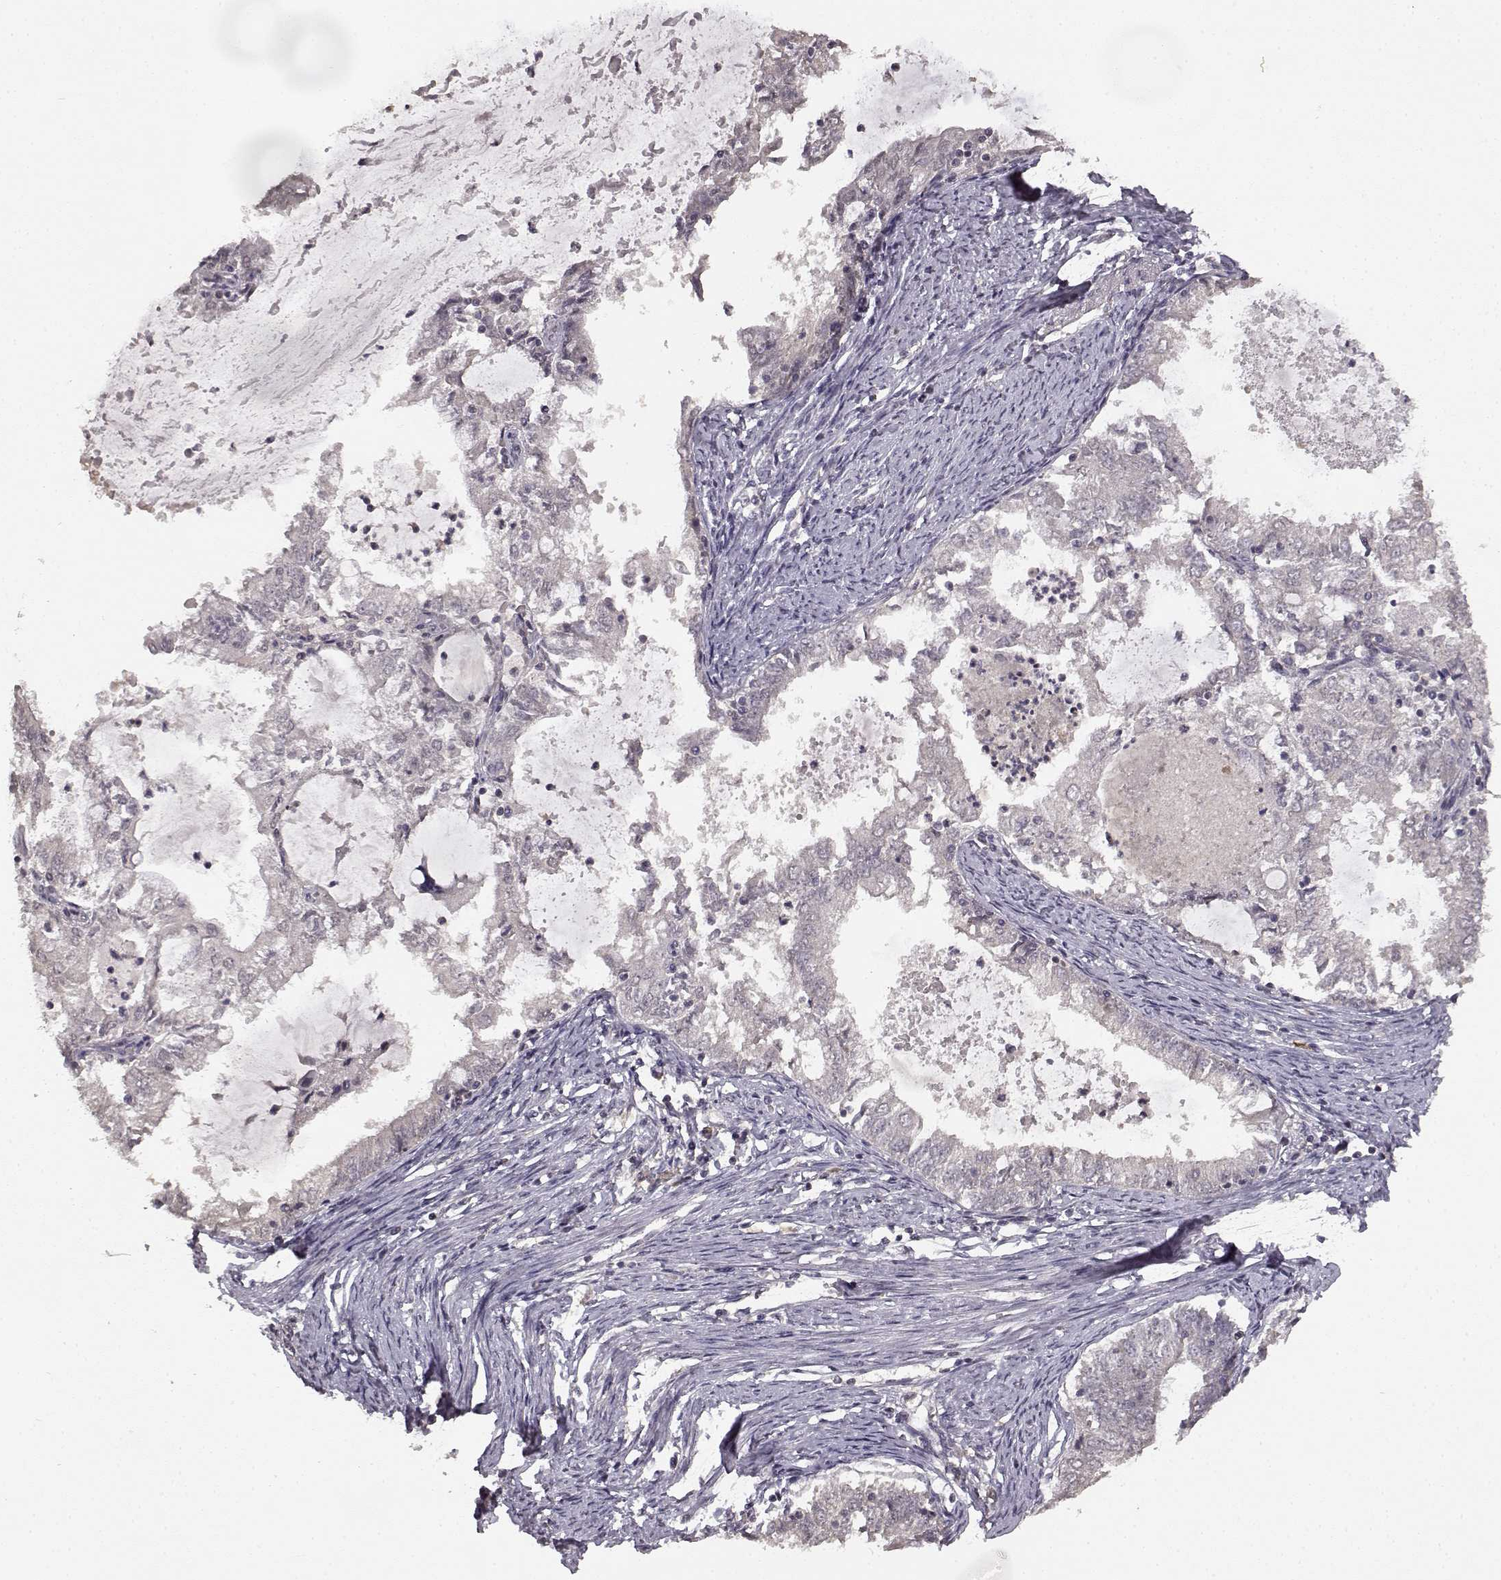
{"staining": {"intensity": "negative", "quantity": "none", "location": "none"}, "tissue": "endometrial cancer", "cell_type": "Tumor cells", "image_type": "cancer", "snomed": [{"axis": "morphology", "description": "Adenocarcinoma, NOS"}, {"axis": "topography", "description": "Endometrium"}], "caption": "This is a photomicrograph of immunohistochemistry (IHC) staining of endometrial adenocarcinoma, which shows no positivity in tumor cells.", "gene": "NTRK2", "patient": {"sex": "female", "age": 57}}